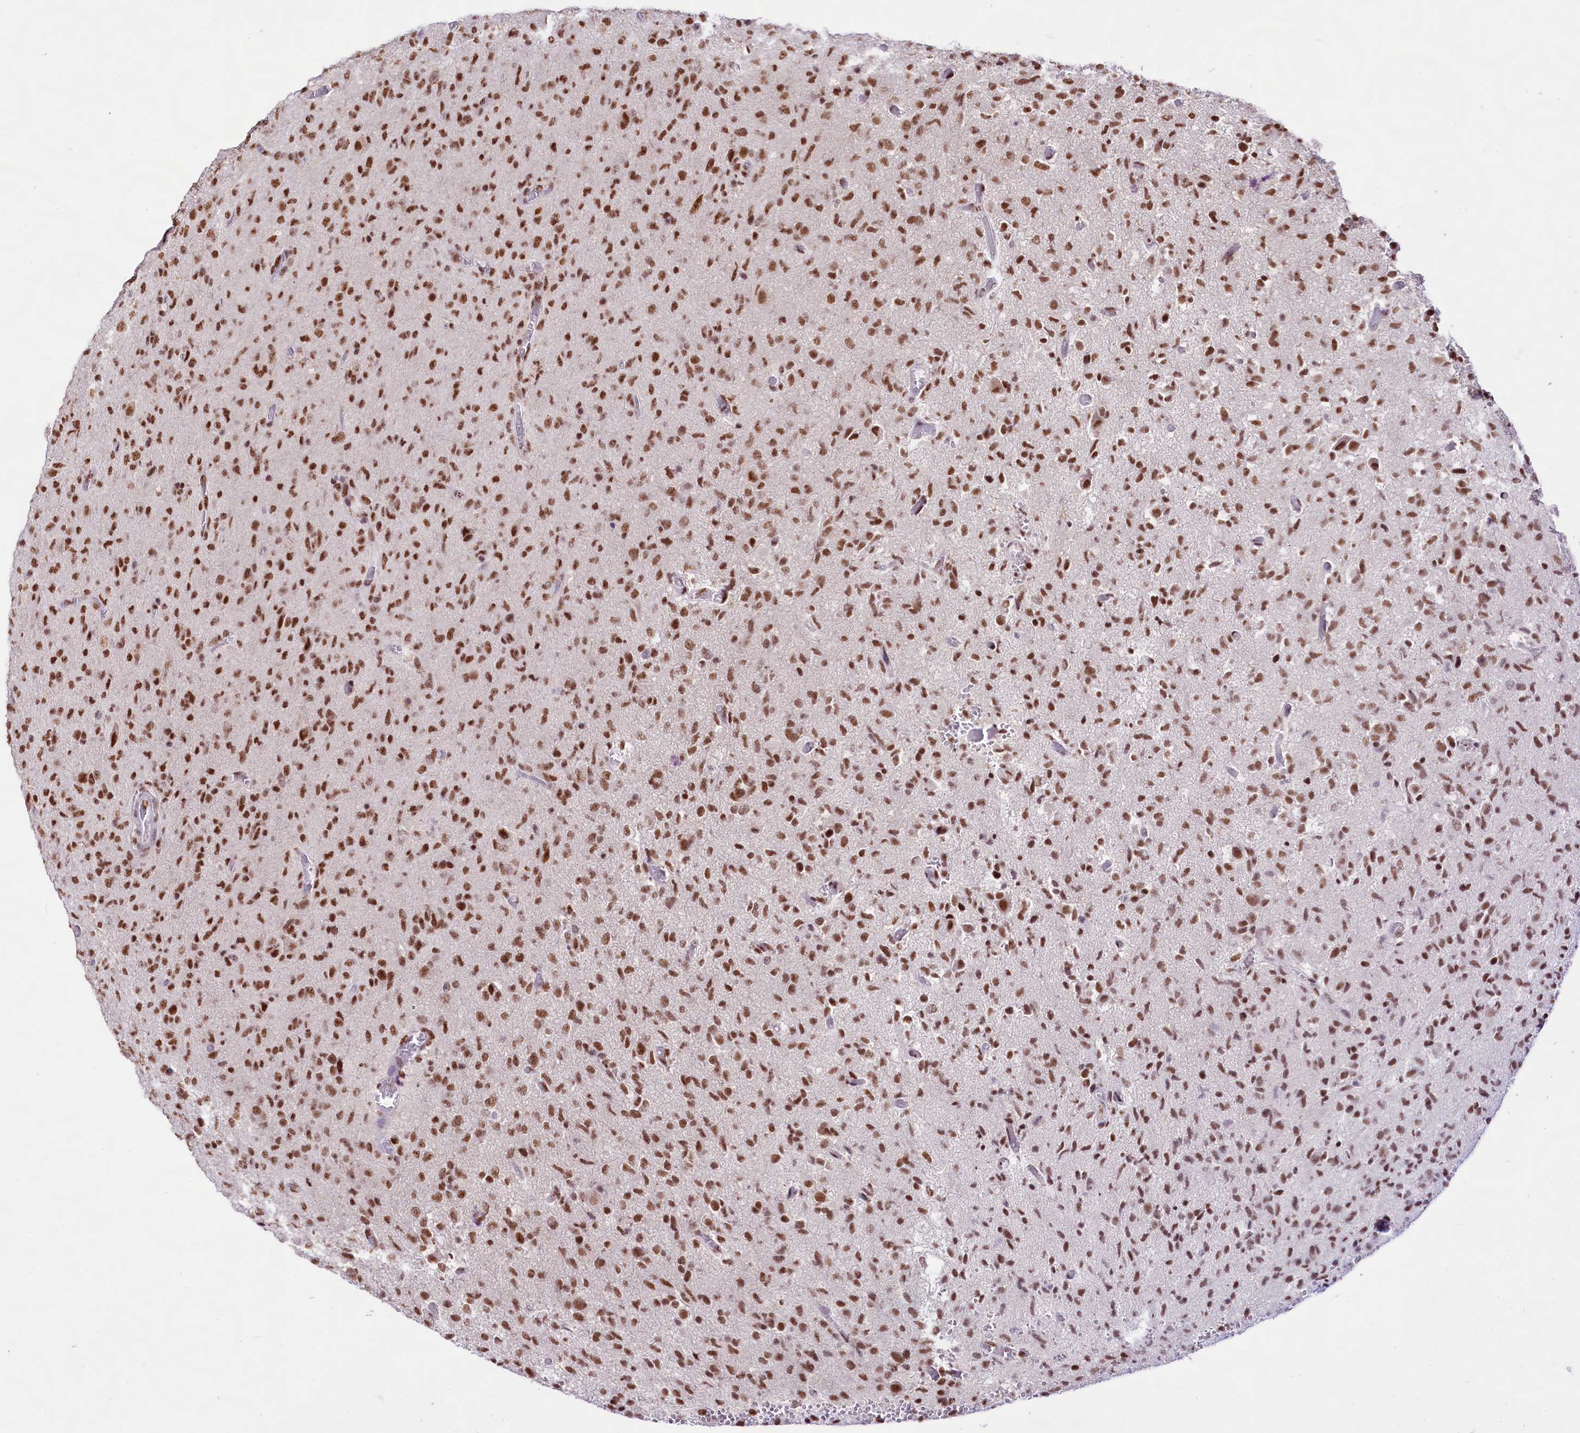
{"staining": {"intensity": "moderate", "quantity": ">75%", "location": "nuclear"}, "tissue": "glioma", "cell_type": "Tumor cells", "image_type": "cancer", "snomed": [{"axis": "morphology", "description": "Glioma, malignant, High grade"}, {"axis": "topography", "description": "Brain"}], "caption": "A medium amount of moderate nuclear staining is identified in approximately >75% of tumor cells in glioma tissue.", "gene": "HIRA", "patient": {"sex": "female", "age": 57}}